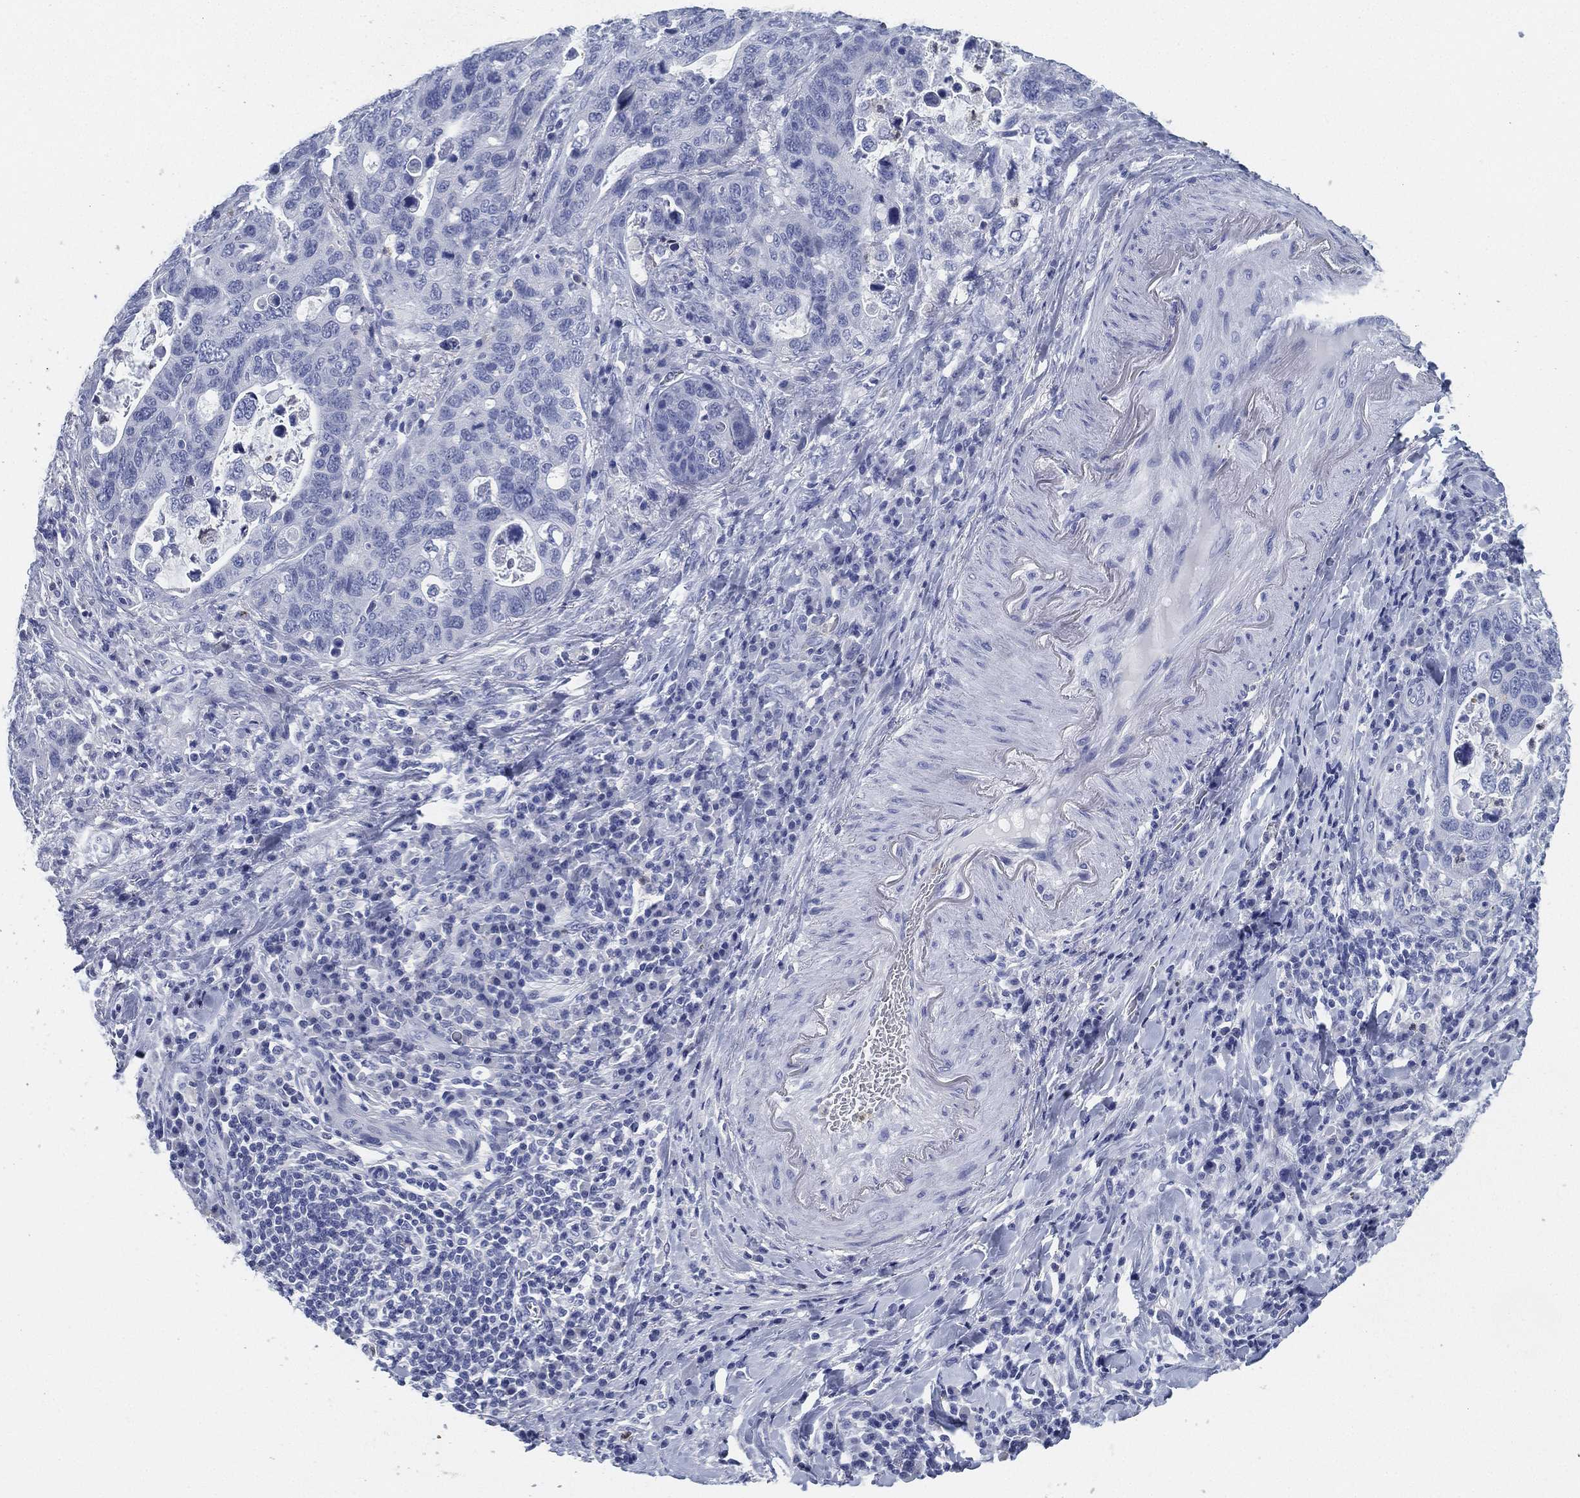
{"staining": {"intensity": "negative", "quantity": "none", "location": "none"}, "tissue": "stomach cancer", "cell_type": "Tumor cells", "image_type": "cancer", "snomed": [{"axis": "morphology", "description": "Adenocarcinoma, NOS"}, {"axis": "topography", "description": "Stomach"}], "caption": "An immunohistochemistry image of stomach cancer (adenocarcinoma) is shown. There is no staining in tumor cells of stomach cancer (adenocarcinoma).", "gene": "DEFB121", "patient": {"sex": "male", "age": 54}}